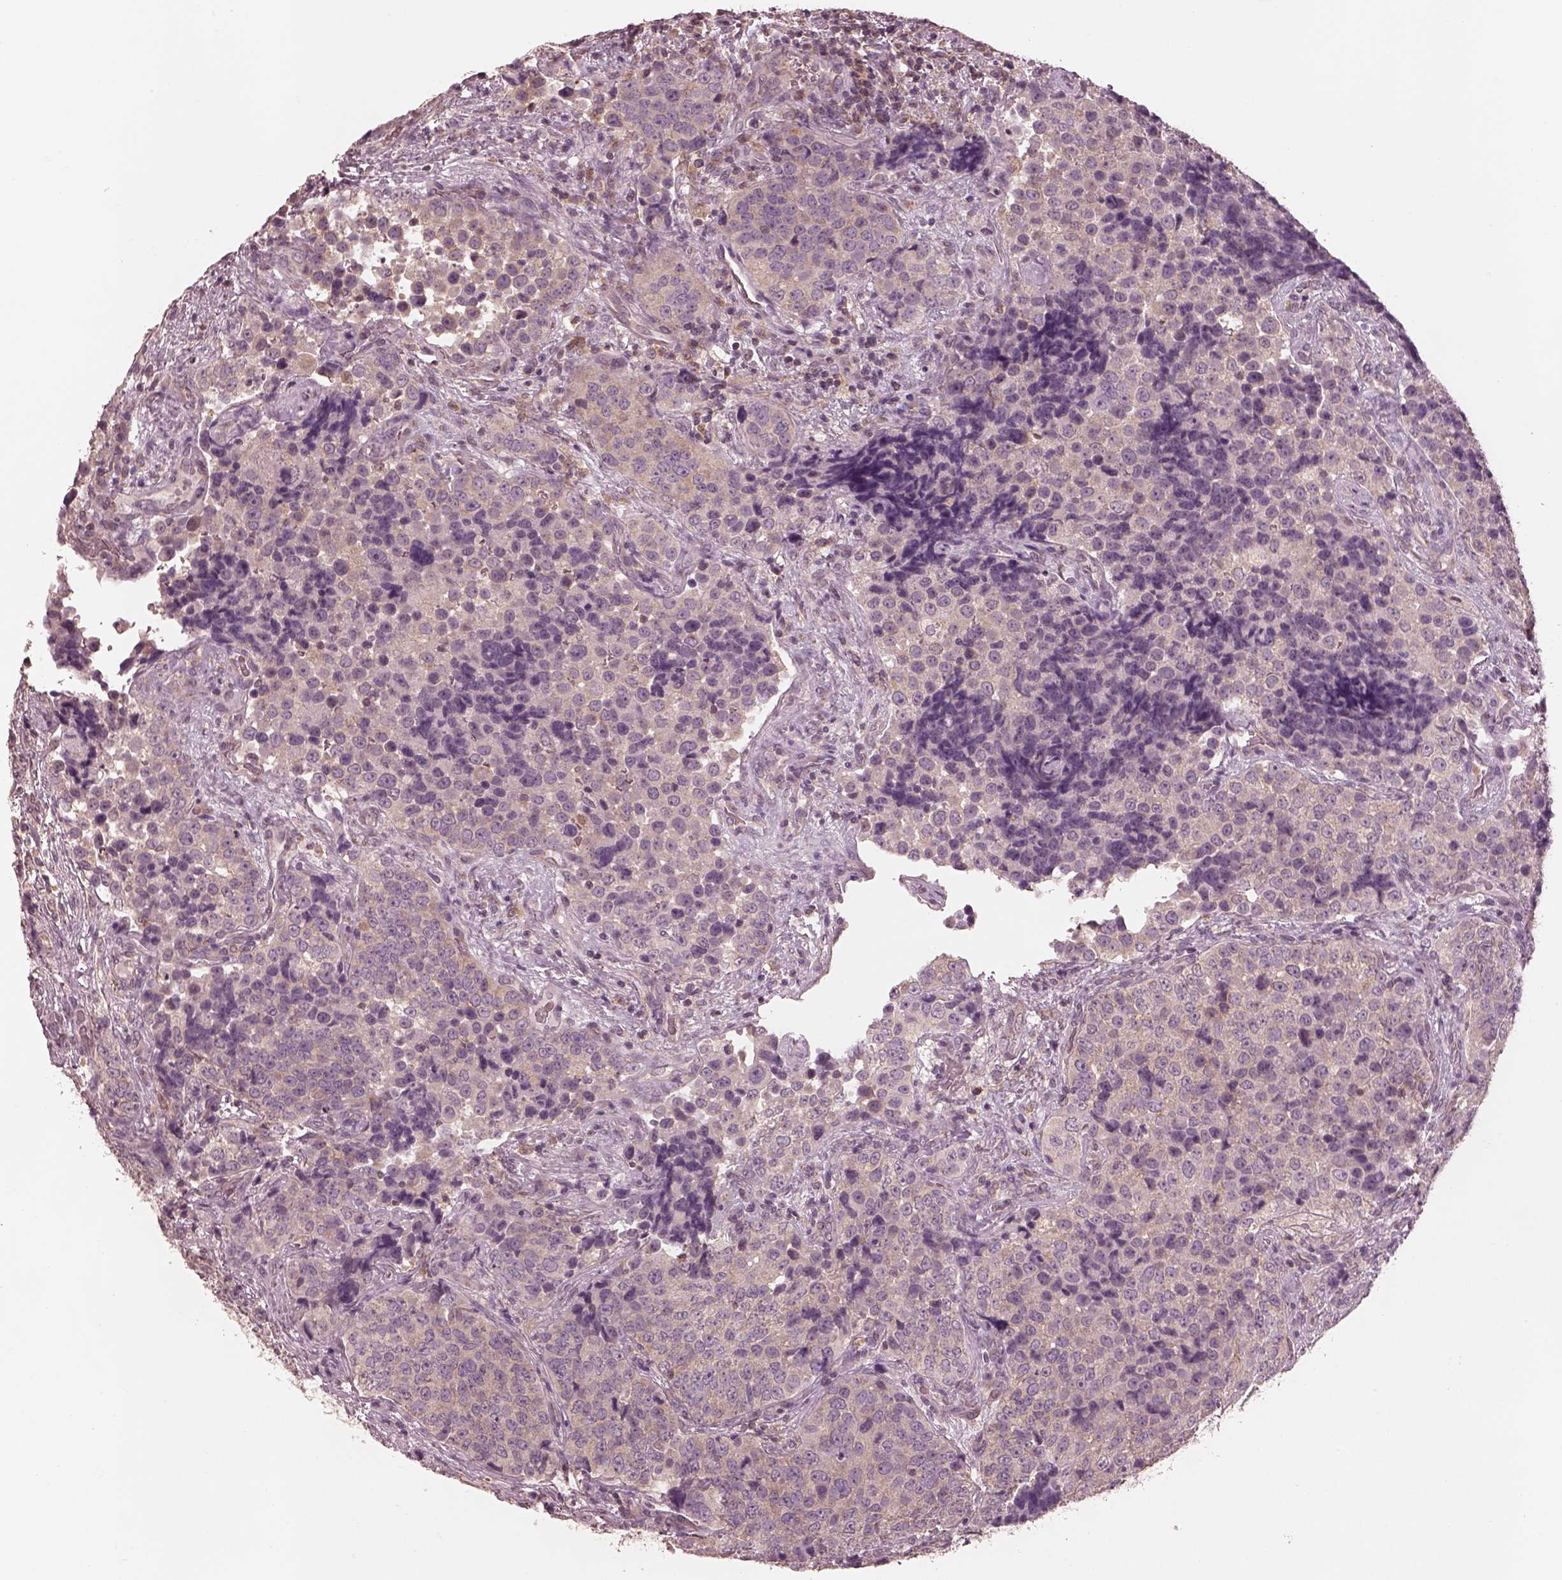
{"staining": {"intensity": "negative", "quantity": "none", "location": "none"}, "tissue": "urothelial cancer", "cell_type": "Tumor cells", "image_type": "cancer", "snomed": [{"axis": "morphology", "description": "Urothelial carcinoma, NOS"}, {"axis": "topography", "description": "Urinary bladder"}], "caption": "IHC photomicrograph of neoplastic tissue: human transitional cell carcinoma stained with DAB (3,3'-diaminobenzidine) demonstrates no significant protein expression in tumor cells.", "gene": "PRKACG", "patient": {"sex": "male", "age": 52}}